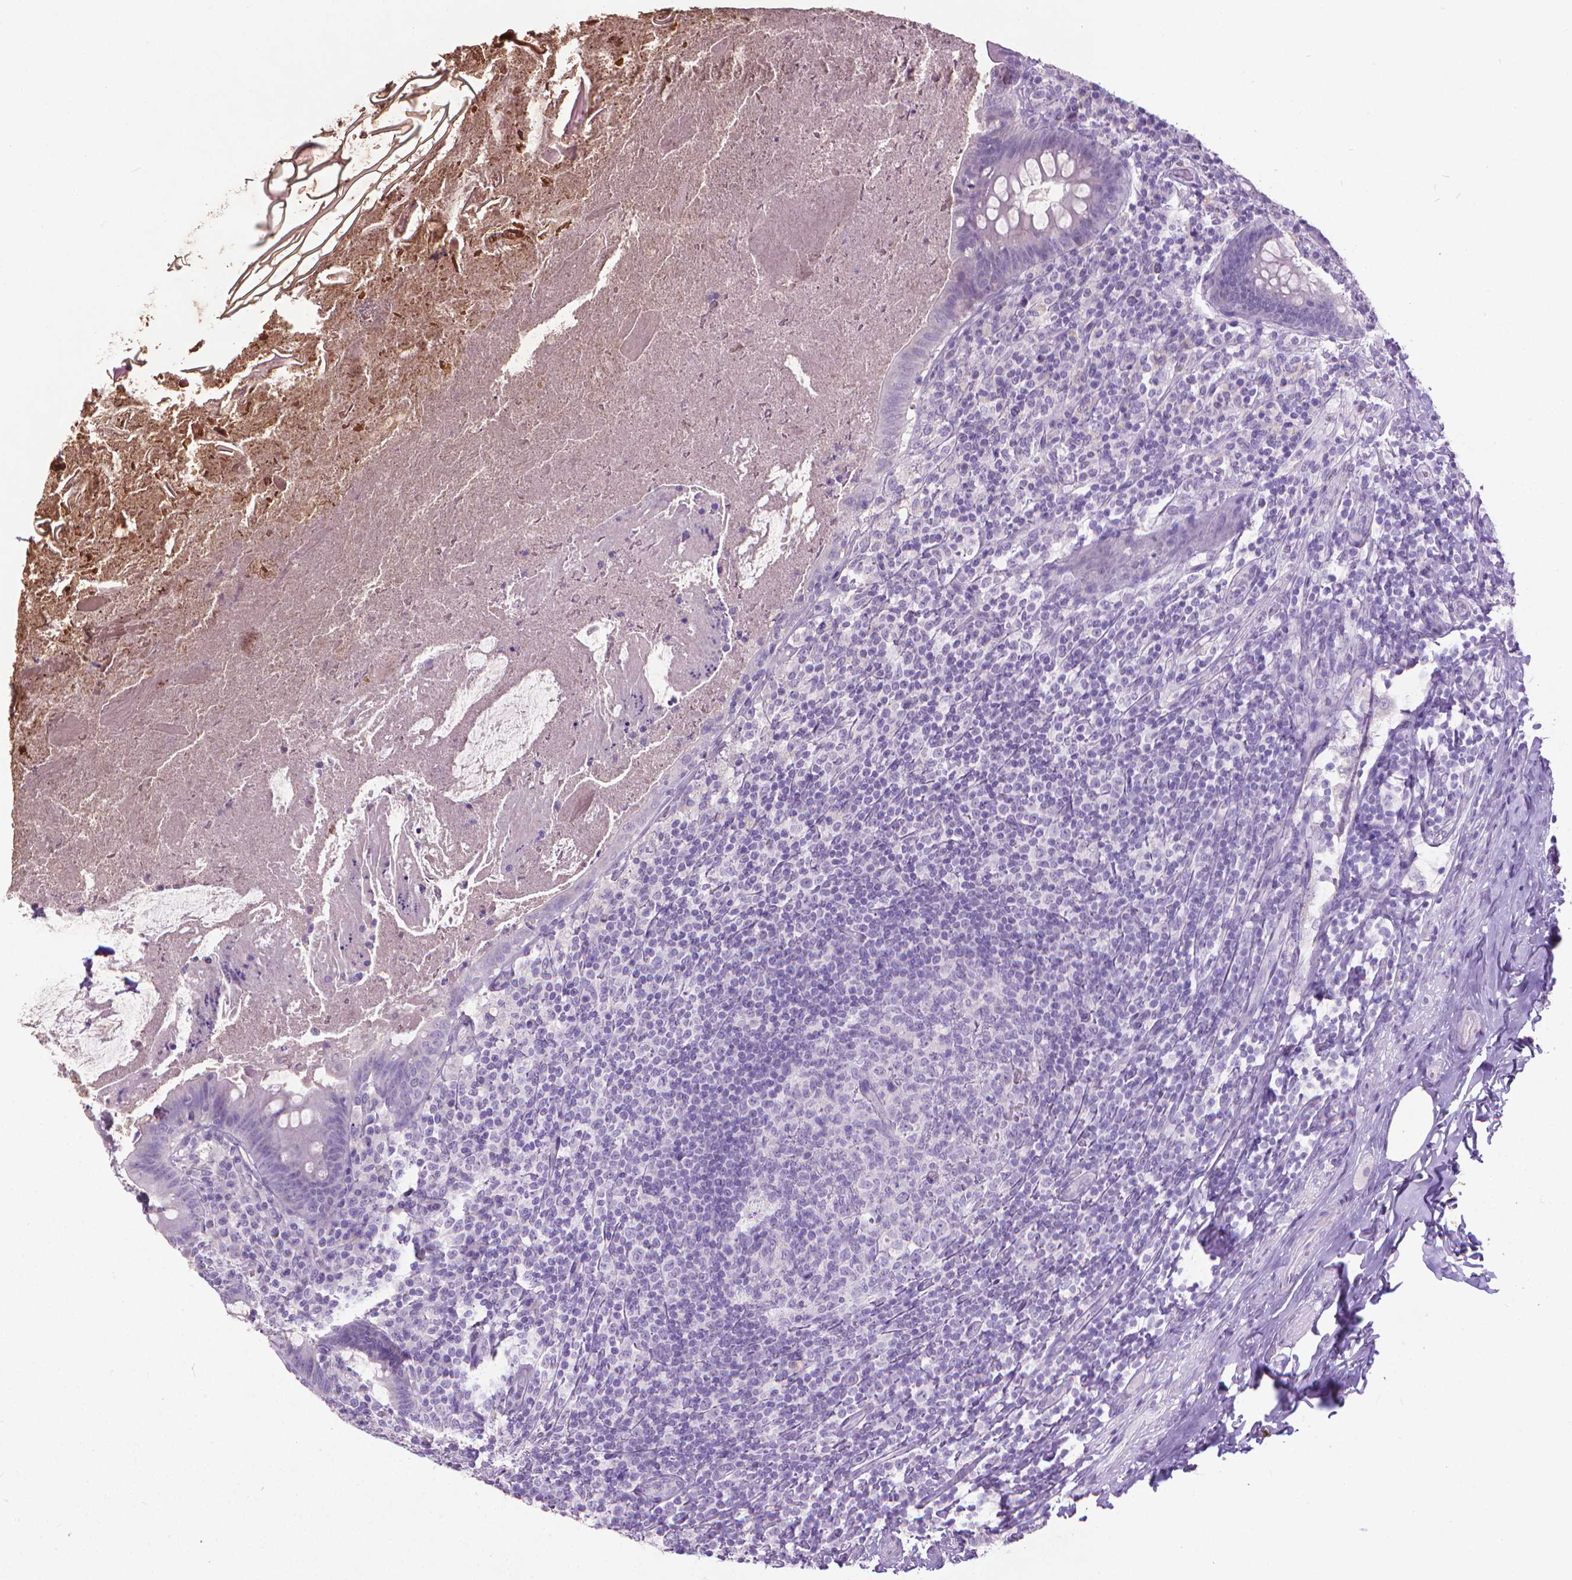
{"staining": {"intensity": "negative", "quantity": "none", "location": "none"}, "tissue": "appendix", "cell_type": "Glandular cells", "image_type": "normal", "snomed": [{"axis": "morphology", "description": "Normal tissue, NOS"}, {"axis": "topography", "description": "Appendix"}], "caption": "Appendix was stained to show a protein in brown. There is no significant expression in glandular cells. The staining is performed using DAB brown chromogen with nuclei counter-stained in using hematoxylin.", "gene": "KRT5", "patient": {"sex": "male", "age": 47}}